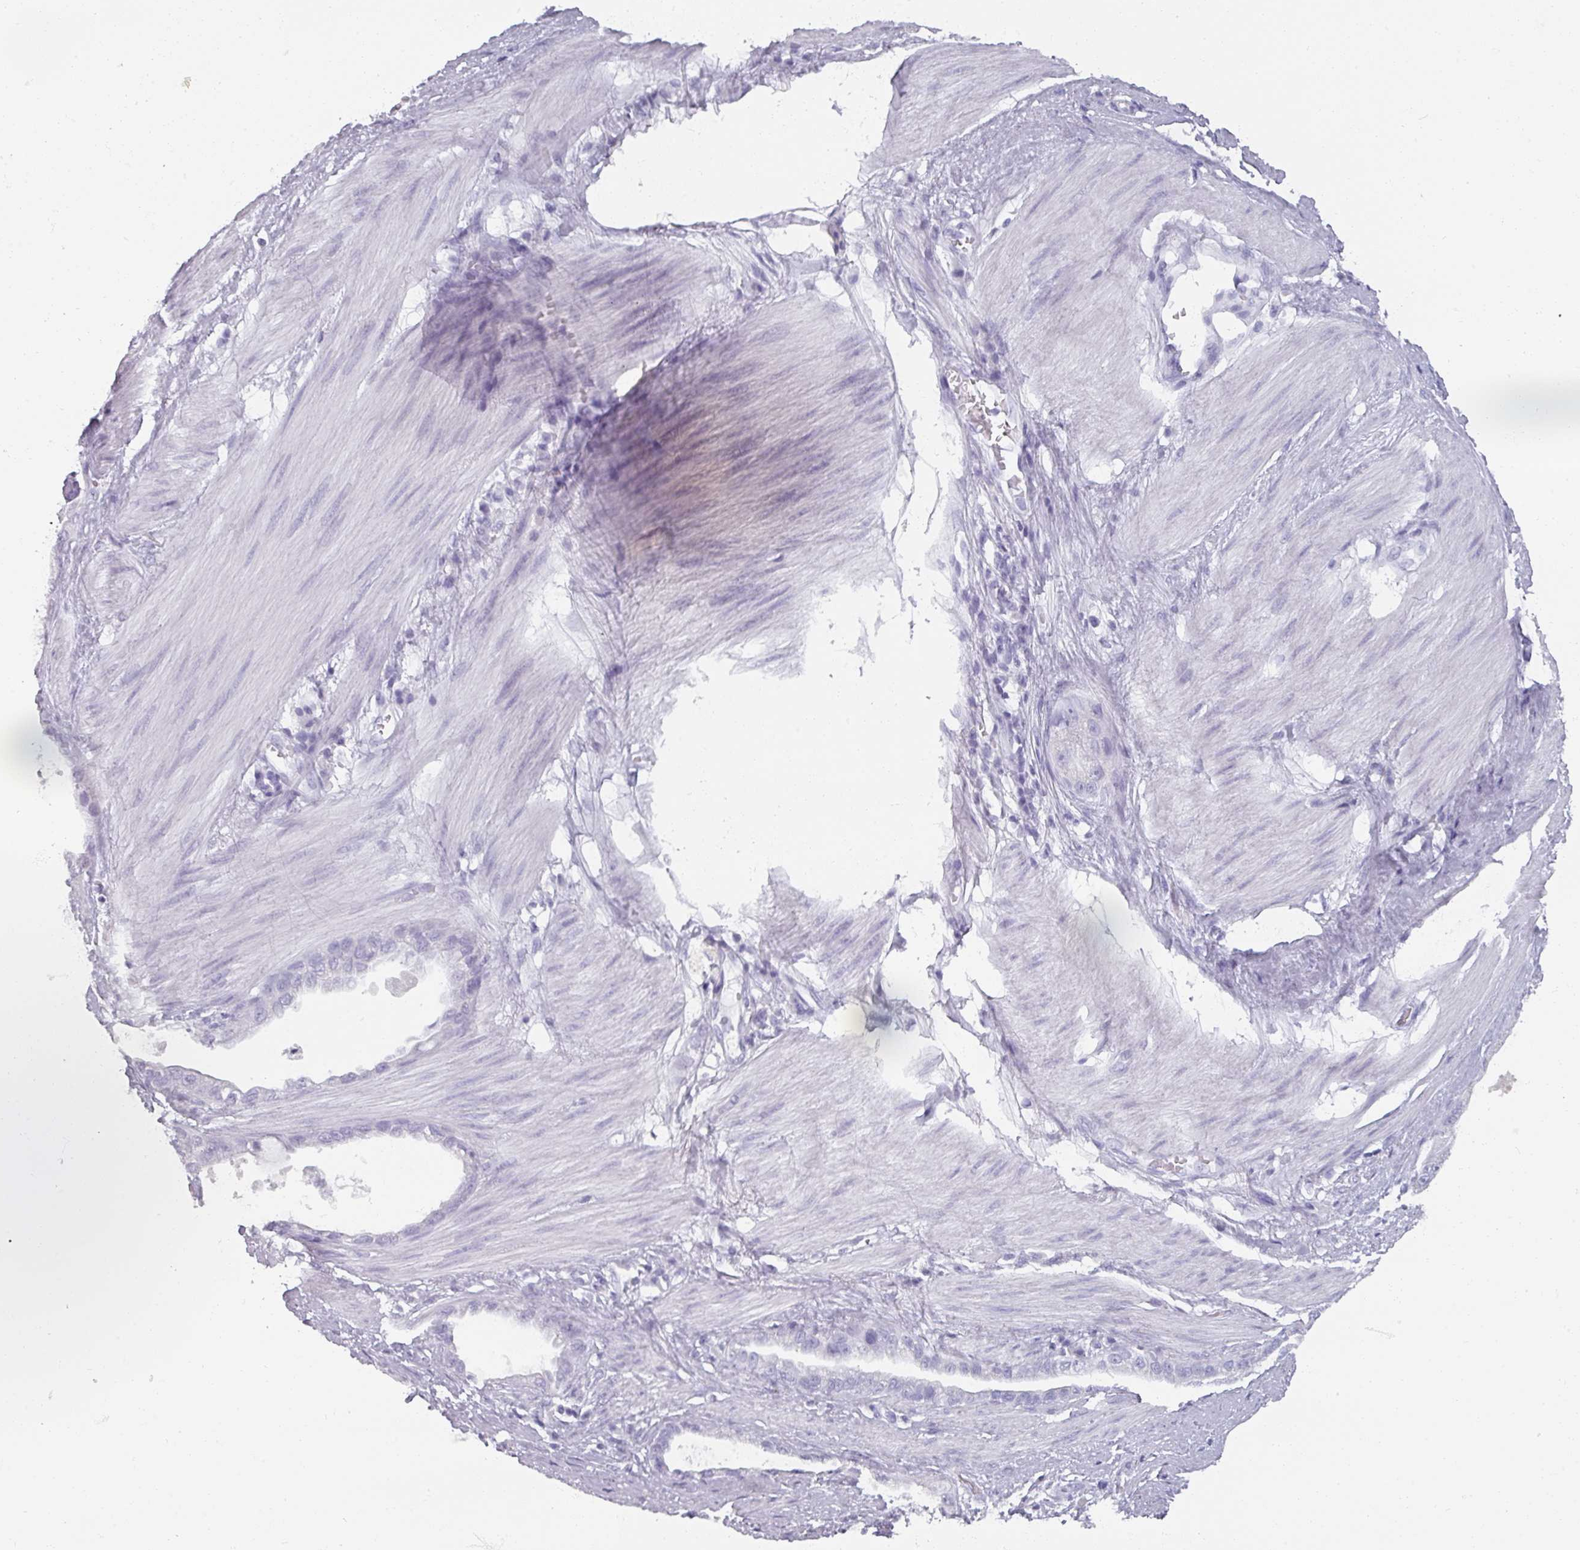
{"staining": {"intensity": "negative", "quantity": "none", "location": "none"}, "tissue": "stomach cancer", "cell_type": "Tumor cells", "image_type": "cancer", "snomed": [{"axis": "morphology", "description": "Adenocarcinoma, NOS"}, {"axis": "topography", "description": "Stomach"}], "caption": "Immunohistochemical staining of adenocarcinoma (stomach) displays no significant staining in tumor cells. The staining was performed using DAB (3,3'-diaminobenzidine) to visualize the protein expression in brown, while the nuclei were stained in blue with hematoxylin (Magnification: 20x).", "gene": "REG3G", "patient": {"sex": "male", "age": 55}}